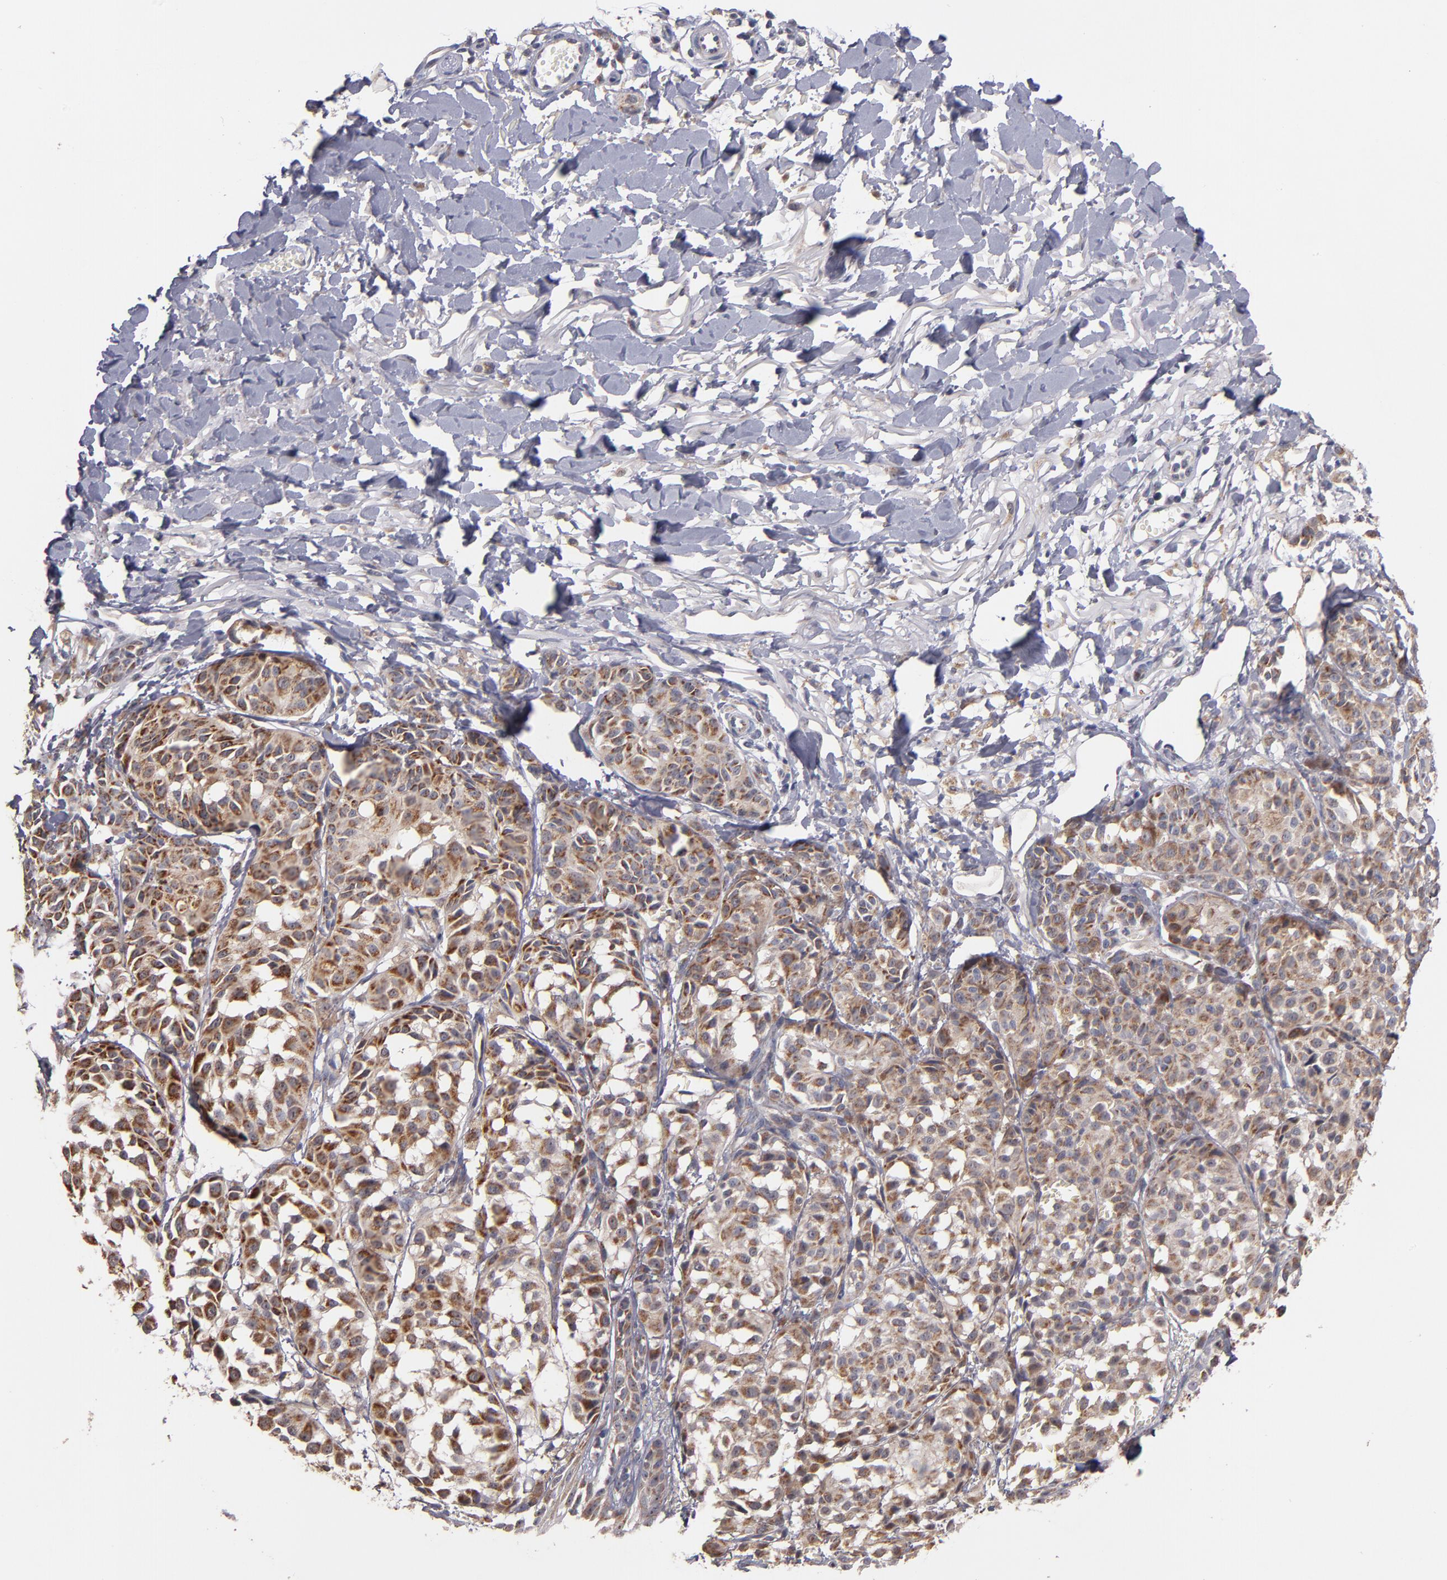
{"staining": {"intensity": "moderate", "quantity": ">75%", "location": "cytoplasmic/membranous"}, "tissue": "melanoma", "cell_type": "Tumor cells", "image_type": "cancer", "snomed": [{"axis": "morphology", "description": "Malignant melanoma, NOS"}, {"axis": "topography", "description": "Skin"}], "caption": "Immunohistochemistry of human malignant melanoma displays medium levels of moderate cytoplasmic/membranous positivity in approximately >75% of tumor cells. (DAB (3,3'-diaminobenzidine) = brown stain, brightfield microscopy at high magnification).", "gene": "DIABLO", "patient": {"sex": "male", "age": 76}}